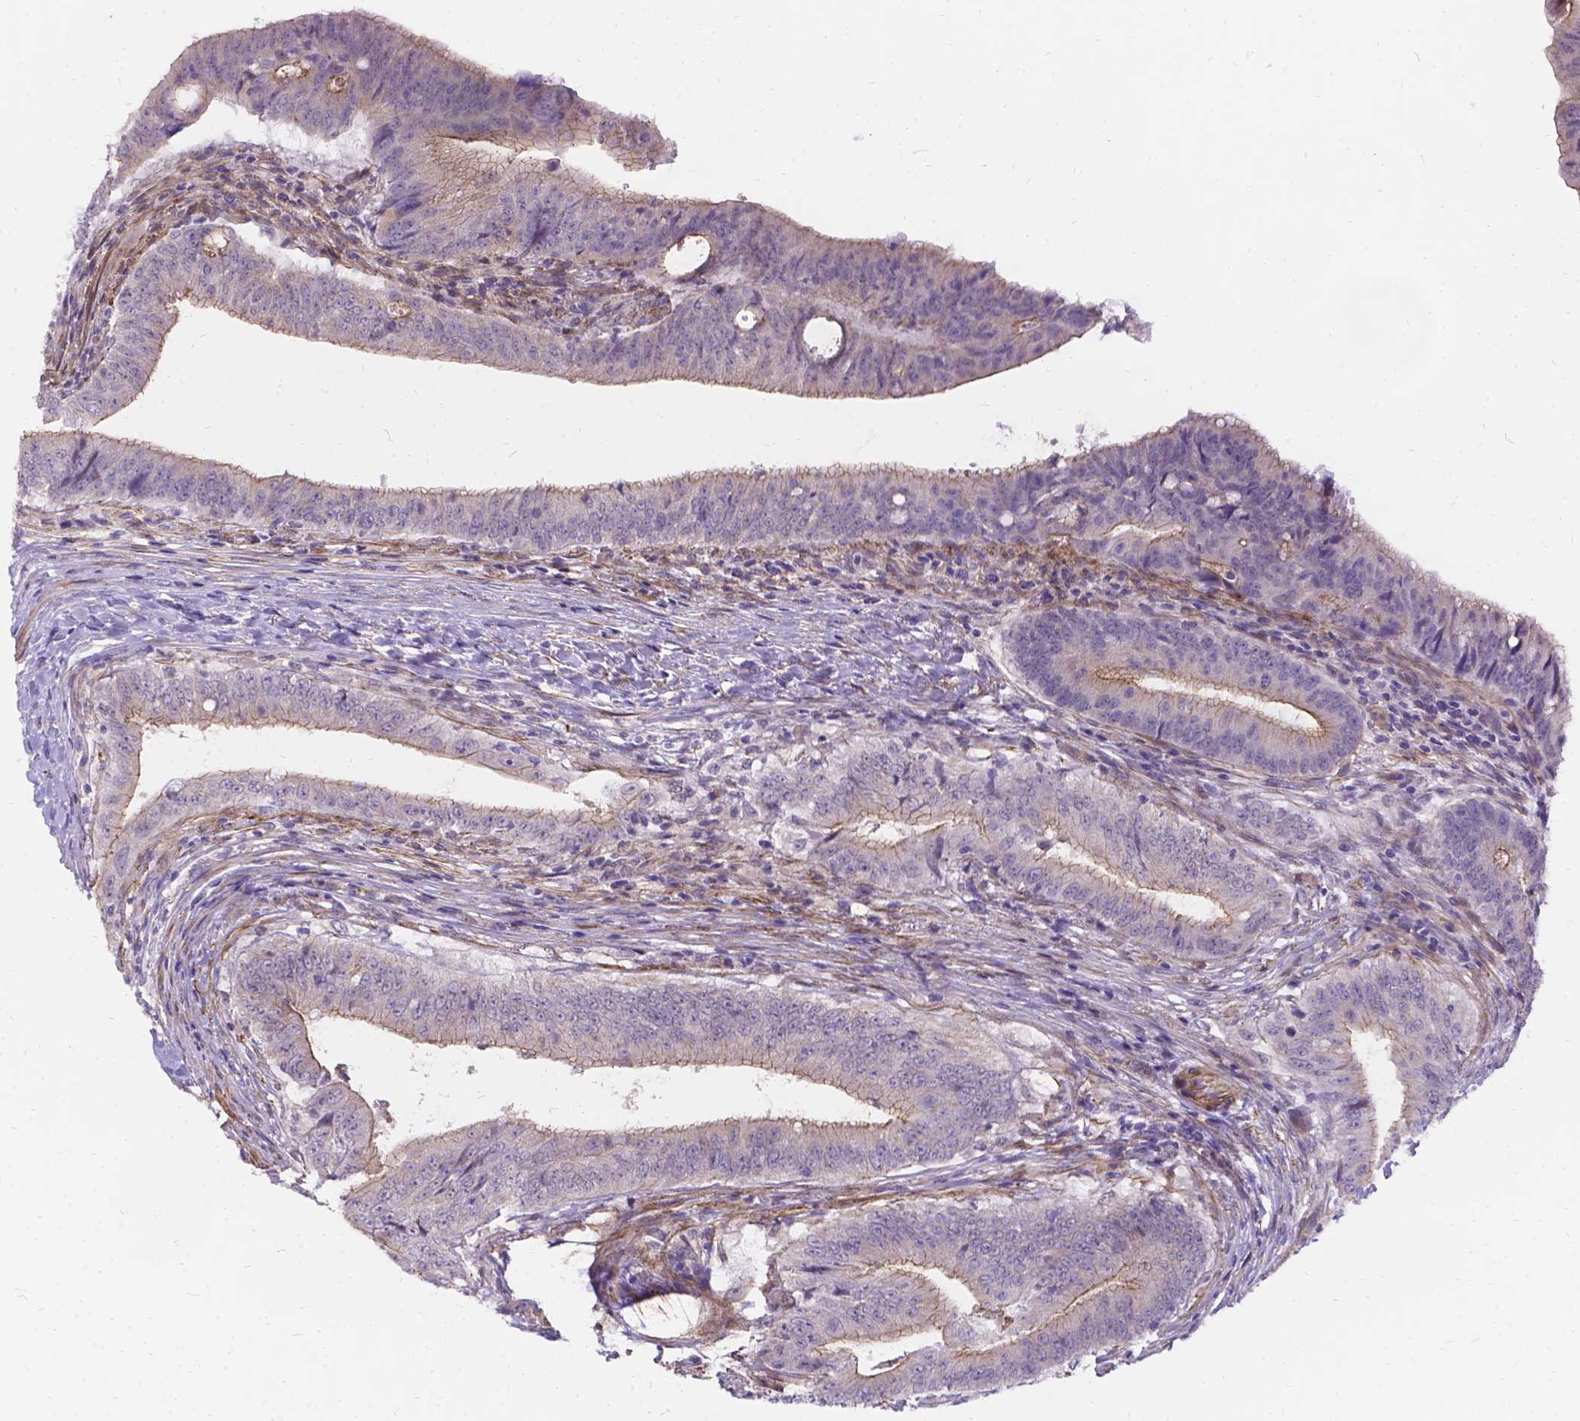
{"staining": {"intensity": "weak", "quantity": "<25%", "location": "cytoplasmic/membranous"}, "tissue": "colorectal cancer", "cell_type": "Tumor cells", "image_type": "cancer", "snomed": [{"axis": "morphology", "description": "Adenocarcinoma, NOS"}, {"axis": "topography", "description": "Colon"}], "caption": "A high-resolution micrograph shows immunohistochemistry staining of adenocarcinoma (colorectal), which demonstrates no significant expression in tumor cells.", "gene": "PALS1", "patient": {"sex": "female", "age": 43}}